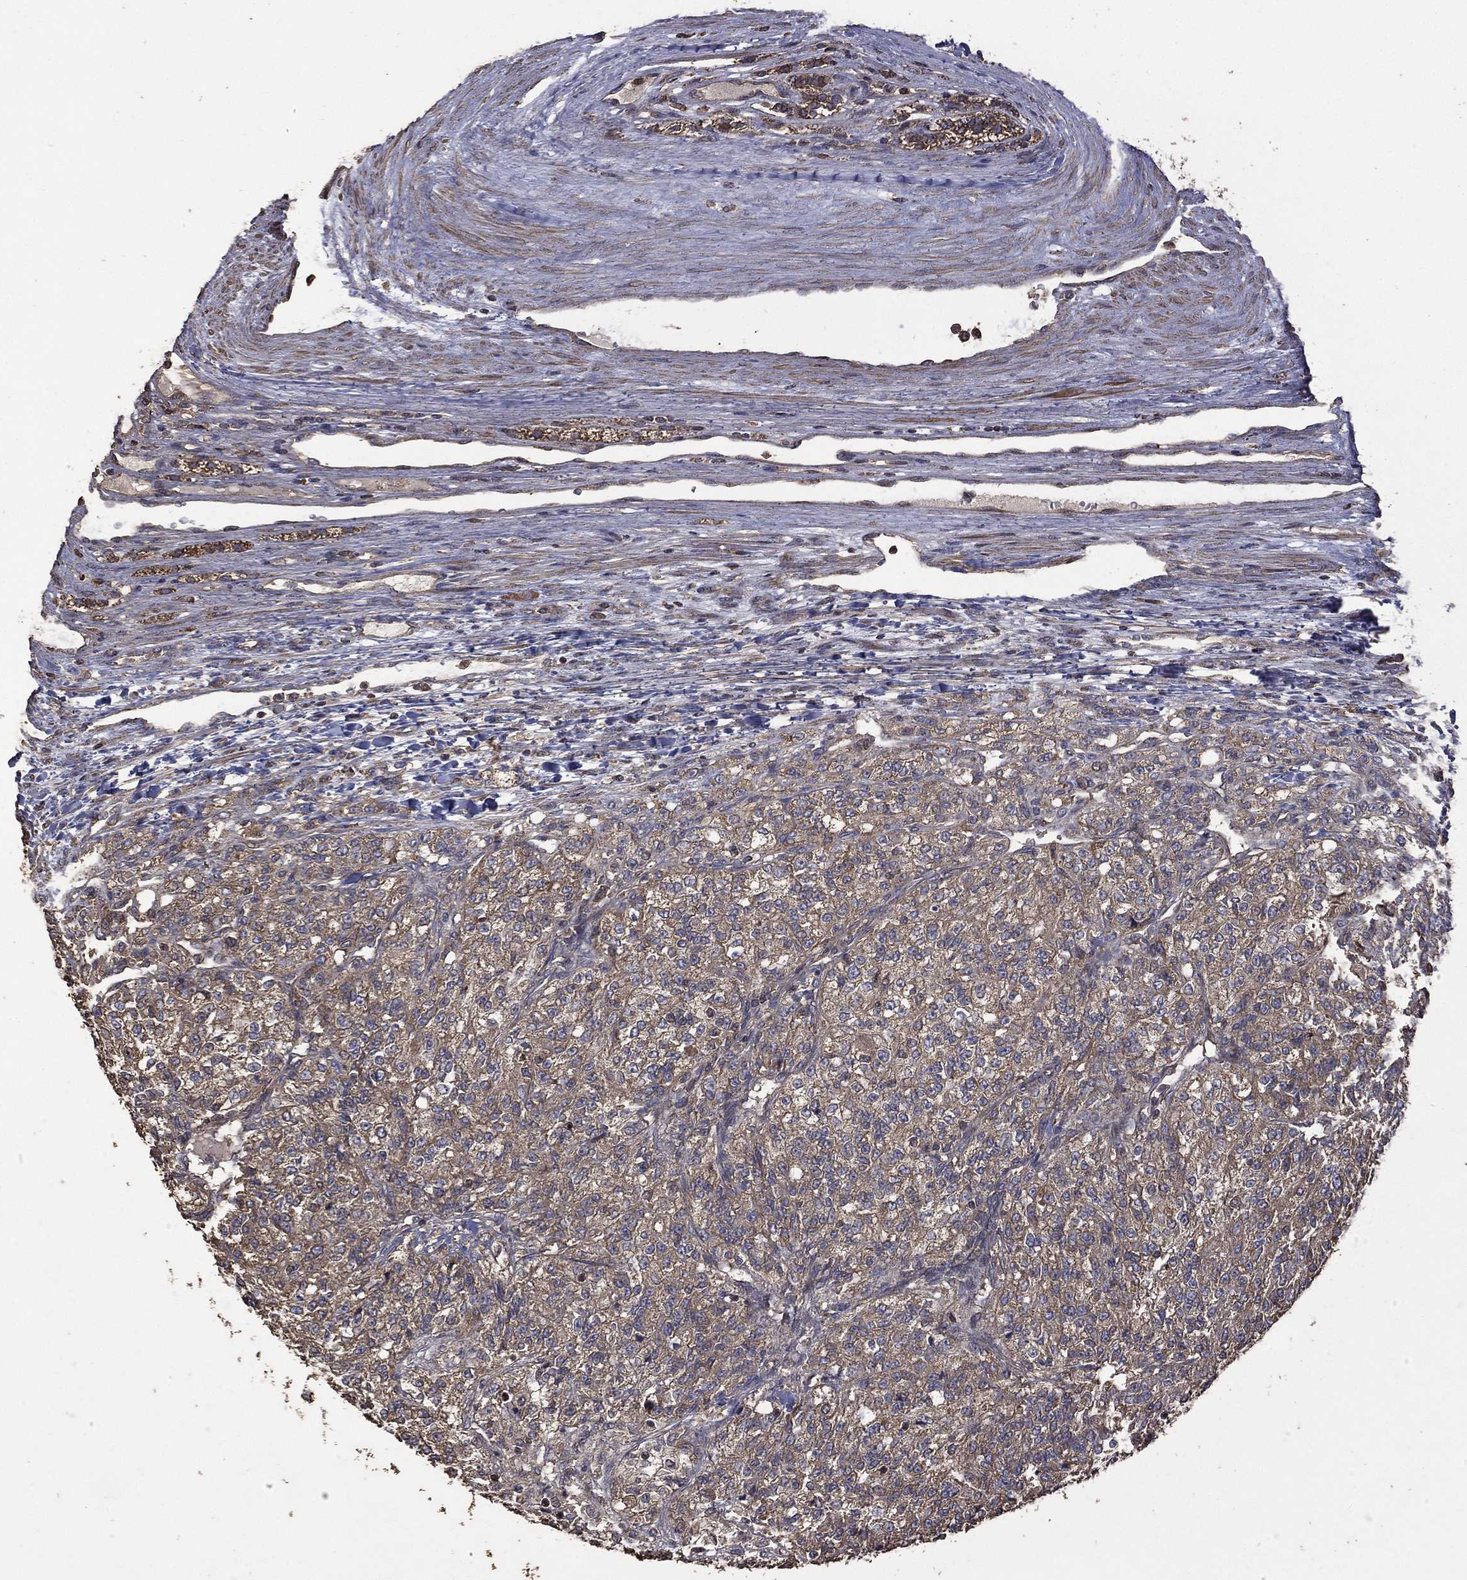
{"staining": {"intensity": "weak", "quantity": "25%-75%", "location": "cytoplasmic/membranous"}, "tissue": "renal cancer", "cell_type": "Tumor cells", "image_type": "cancer", "snomed": [{"axis": "morphology", "description": "Adenocarcinoma, NOS"}, {"axis": "topography", "description": "Kidney"}], "caption": "Protein expression analysis of renal adenocarcinoma reveals weak cytoplasmic/membranous positivity in about 25%-75% of tumor cells. (DAB (3,3'-diaminobenzidine) IHC with brightfield microscopy, high magnification).", "gene": "METTL27", "patient": {"sex": "female", "age": 63}}